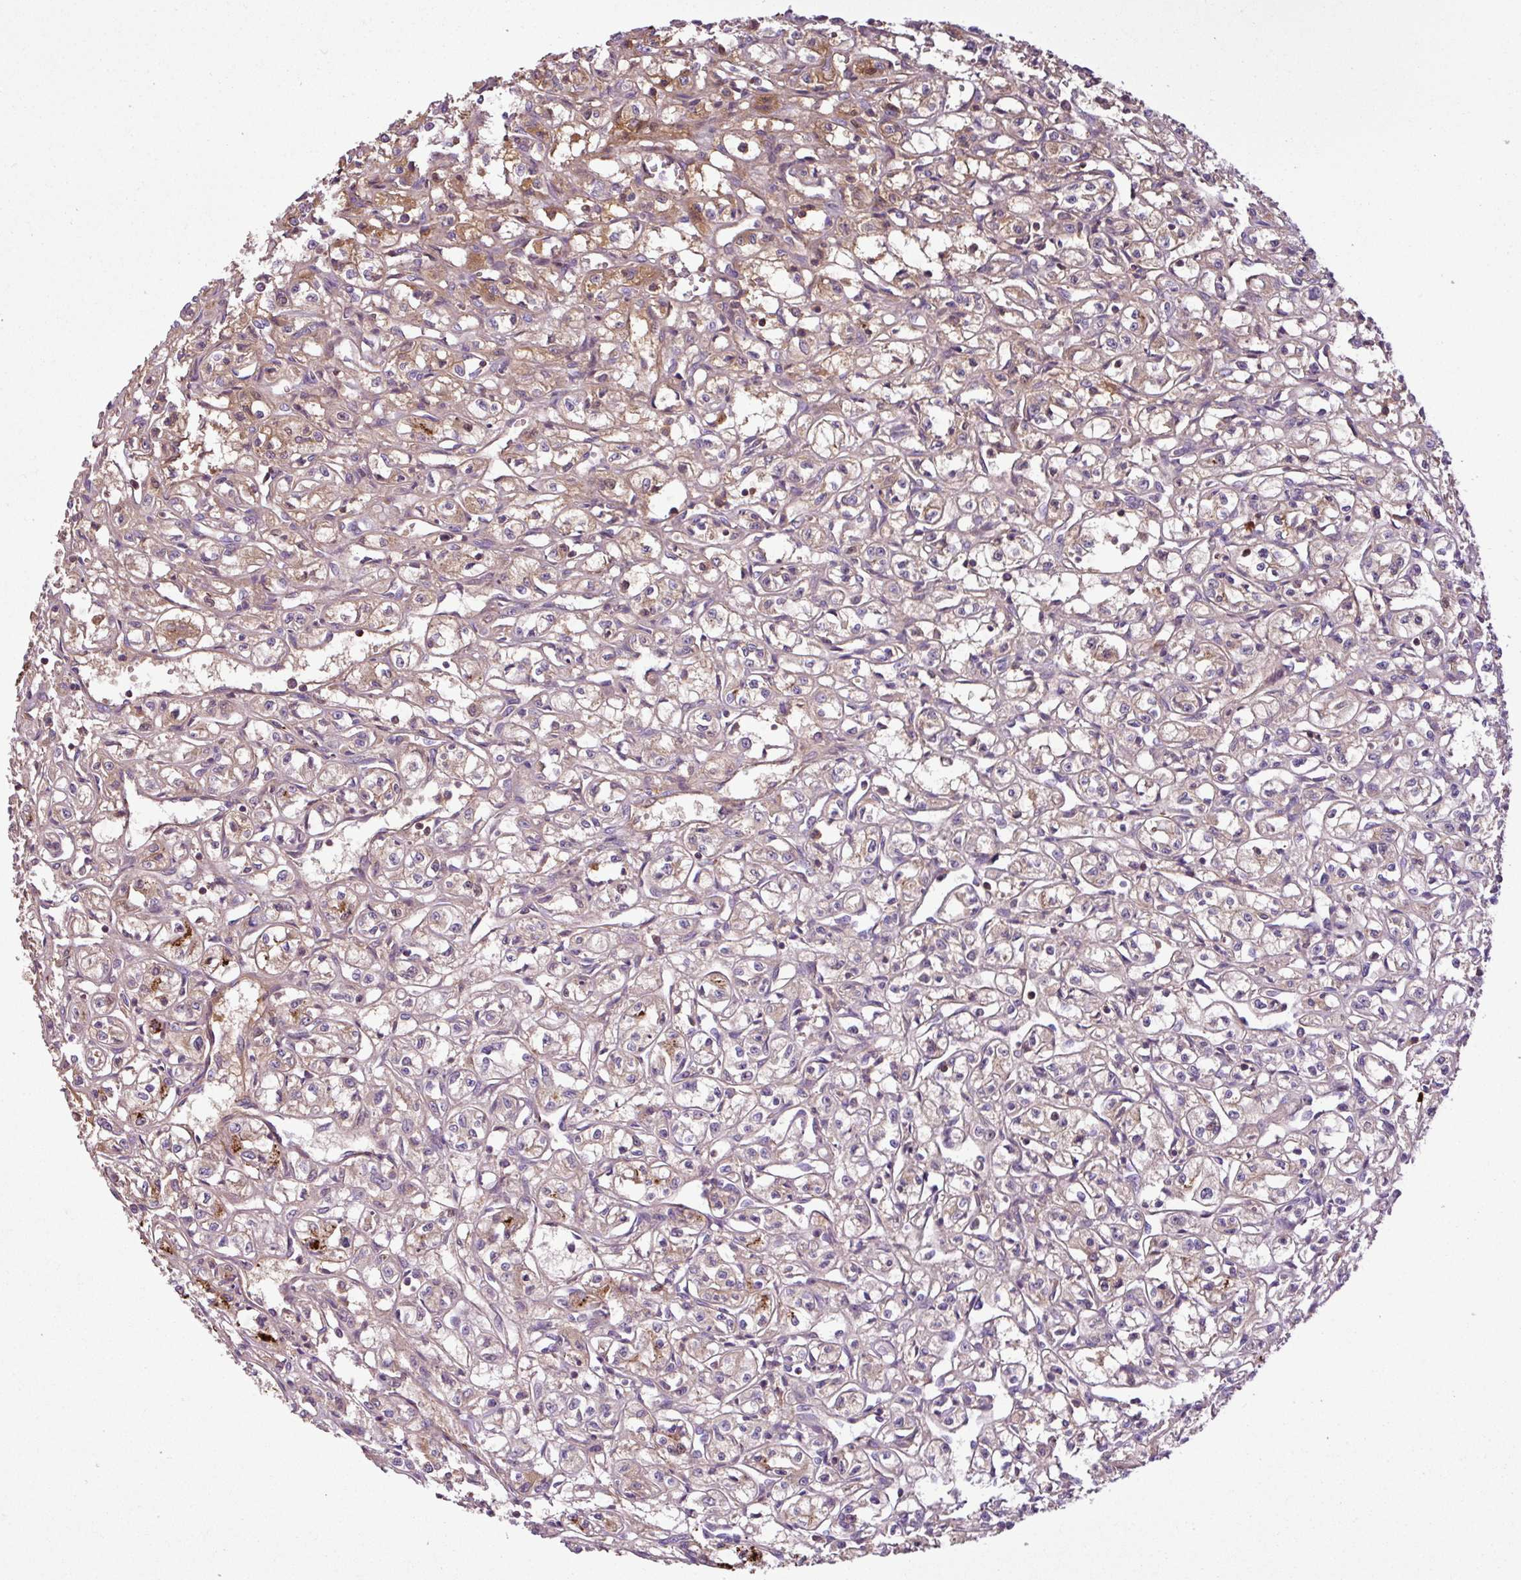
{"staining": {"intensity": "moderate", "quantity": "<25%", "location": "cytoplasmic/membranous"}, "tissue": "renal cancer", "cell_type": "Tumor cells", "image_type": "cancer", "snomed": [{"axis": "morphology", "description": "Adenocarcinoma, NOS"}, {"axis": "topography", "description": "Kidney"}], "caption": "A low amount of moderate cytoplasmic/membranous staining is identified in about <25% of tumor cells in renal cancer tissue.", "gene": "ZNF266", "patient": {"sex": "male", "age": 56}}